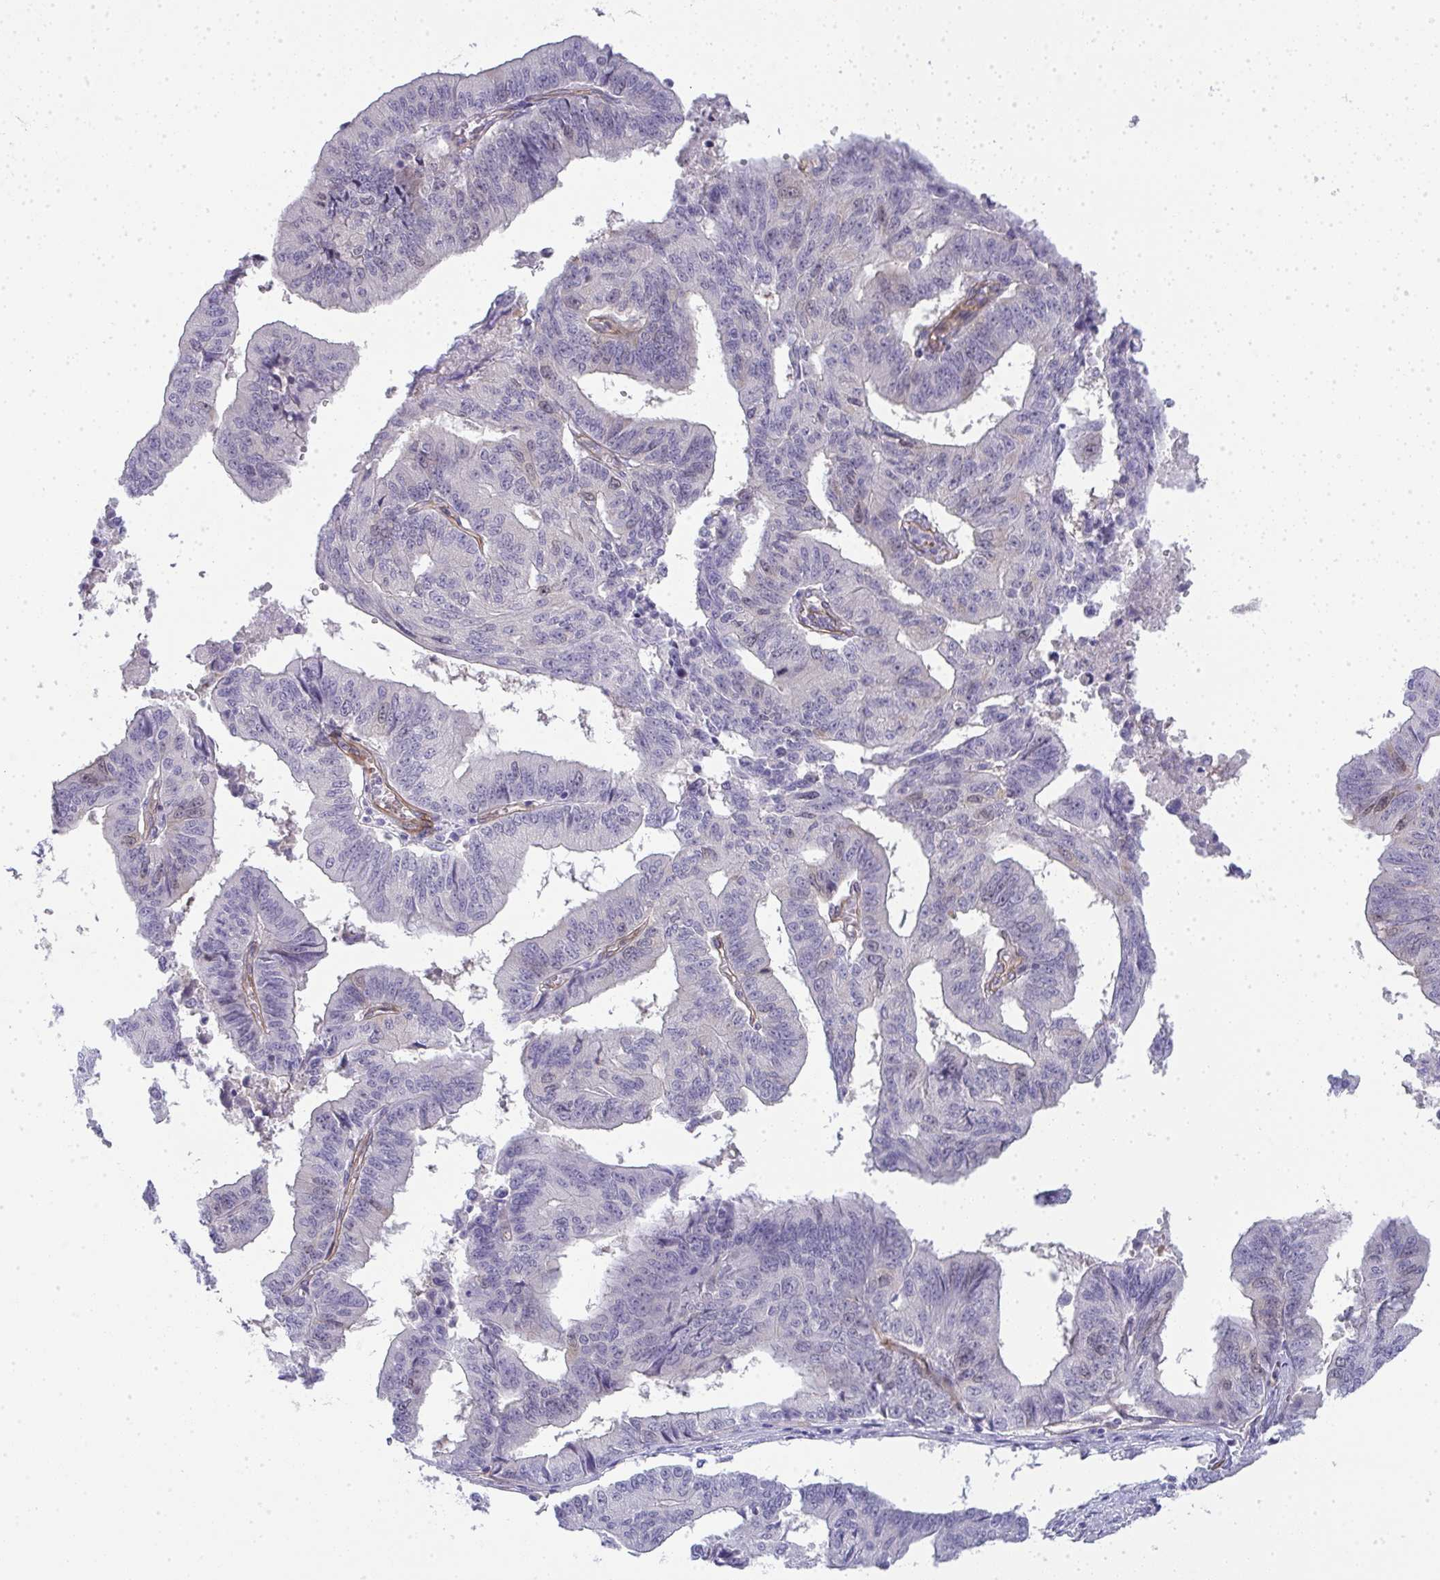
{"staining": {"intensity": "negative", "quantity": "none", "location": "none"}, "tissue": "endometrial cancer", "cell_type": "Tumor cells", "image_type": "cancer", "snomed": [{"axis": "morphology", "description": "Adenocarcinoma, NOS"}, {"axis": "topography", "description": "Endometrium"}], "caption": "Histopathology image shows no significant protein expression in tumor cells of endometrial adenocarcinoma. (Immunohistochemistry (ihc), brightfield microscopy, high magnification).", "gene": "UBE2S", "patient": {"sex": "female", "age": 65}}